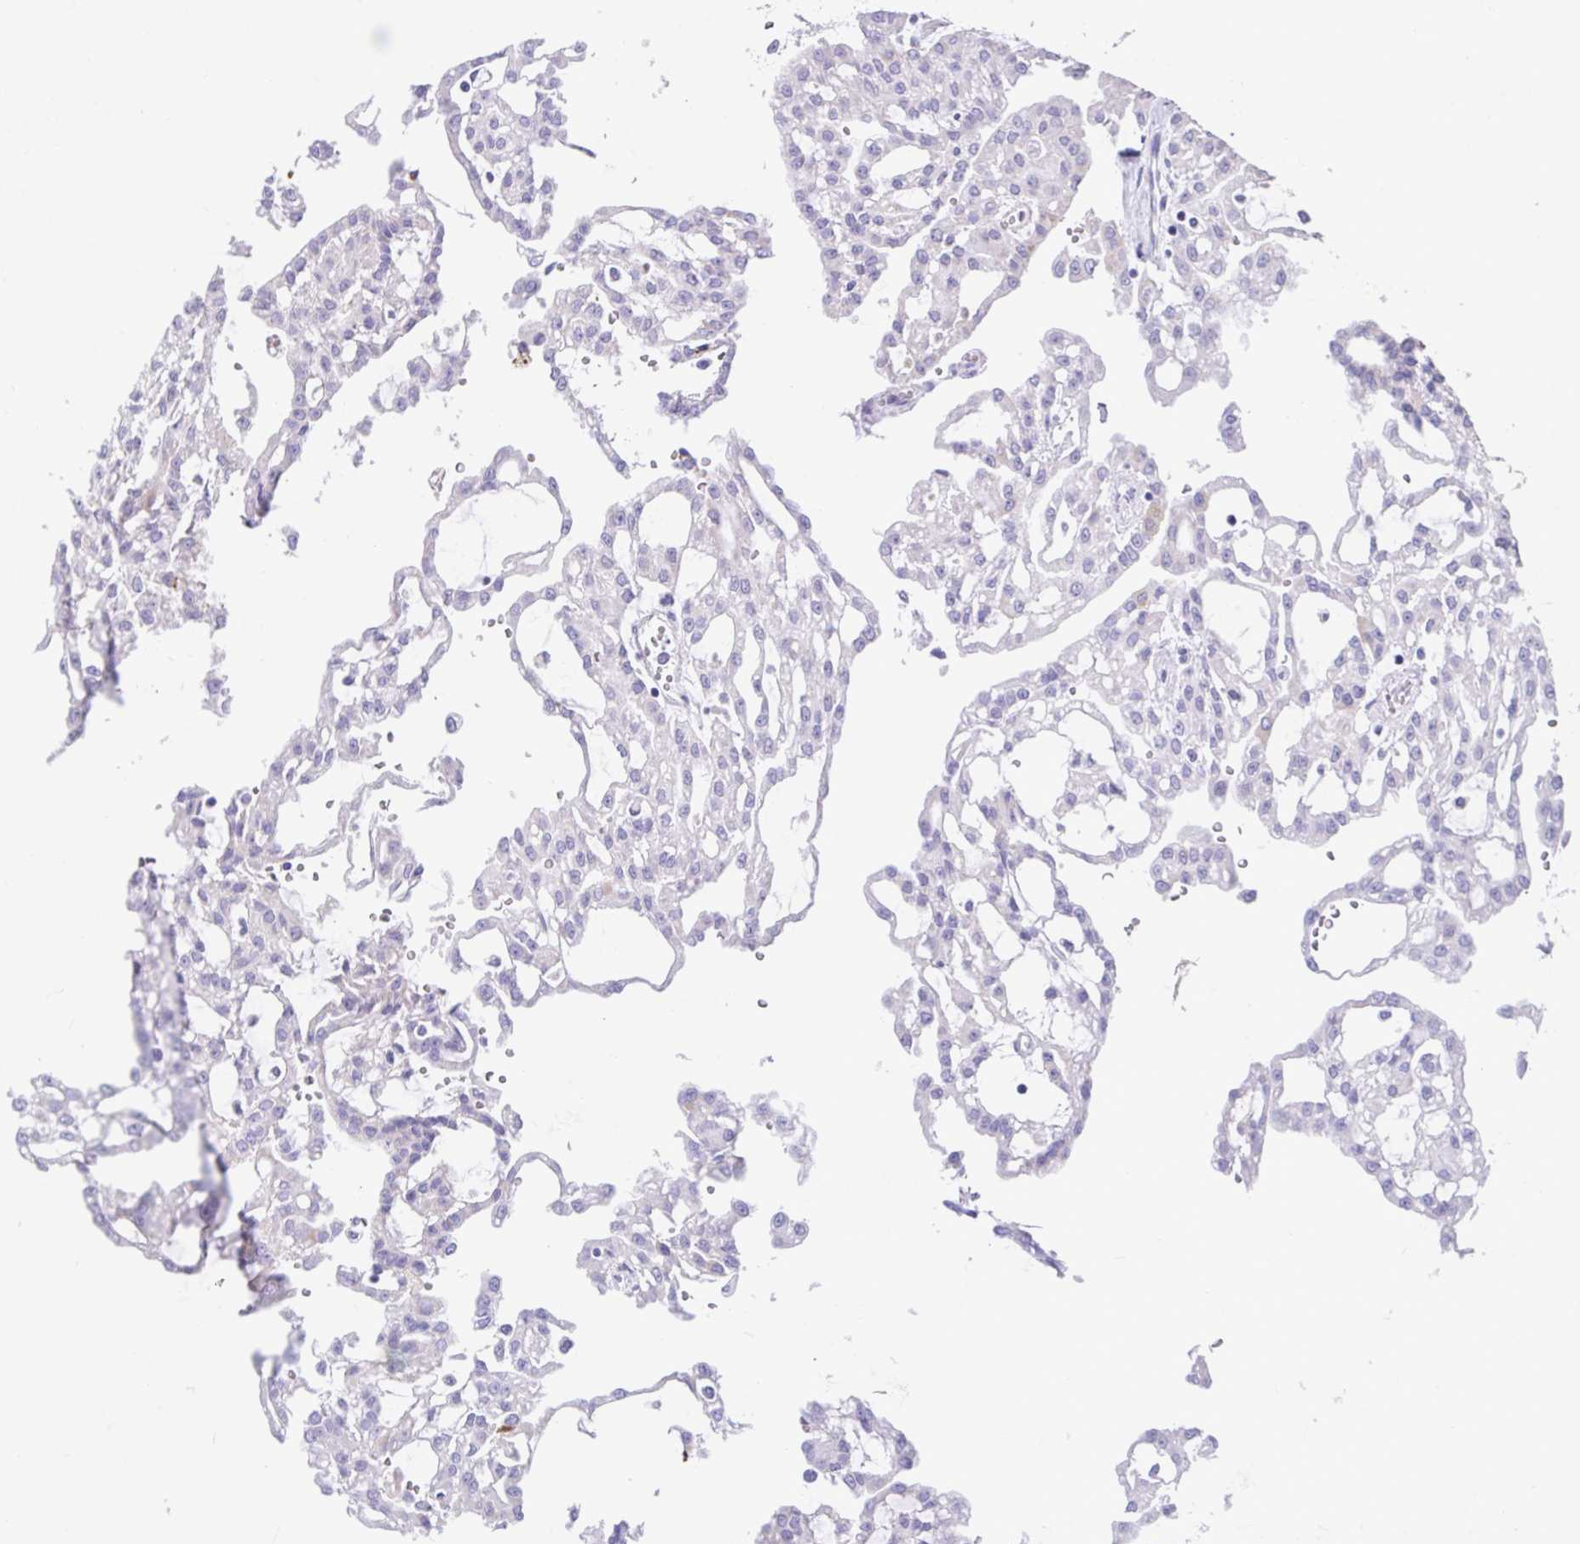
{"staining": {"intensity": "negative", "quantity": "none", "location": "none"}, "tissue": "renal cancer", "cell_type": "Tumor cells", "image_type": "cancer", "snomed": [{"axis": "morphology", "description": "Adenocarcinoma, NOS"}, {"axis": "topography", "description": "Kidney"}], "caption": "This is an IHC image of human renal cancer. There is no staining in tumor cells.", "gene": "CCSAP", "patient": {"sex": "male", "age": 63}}